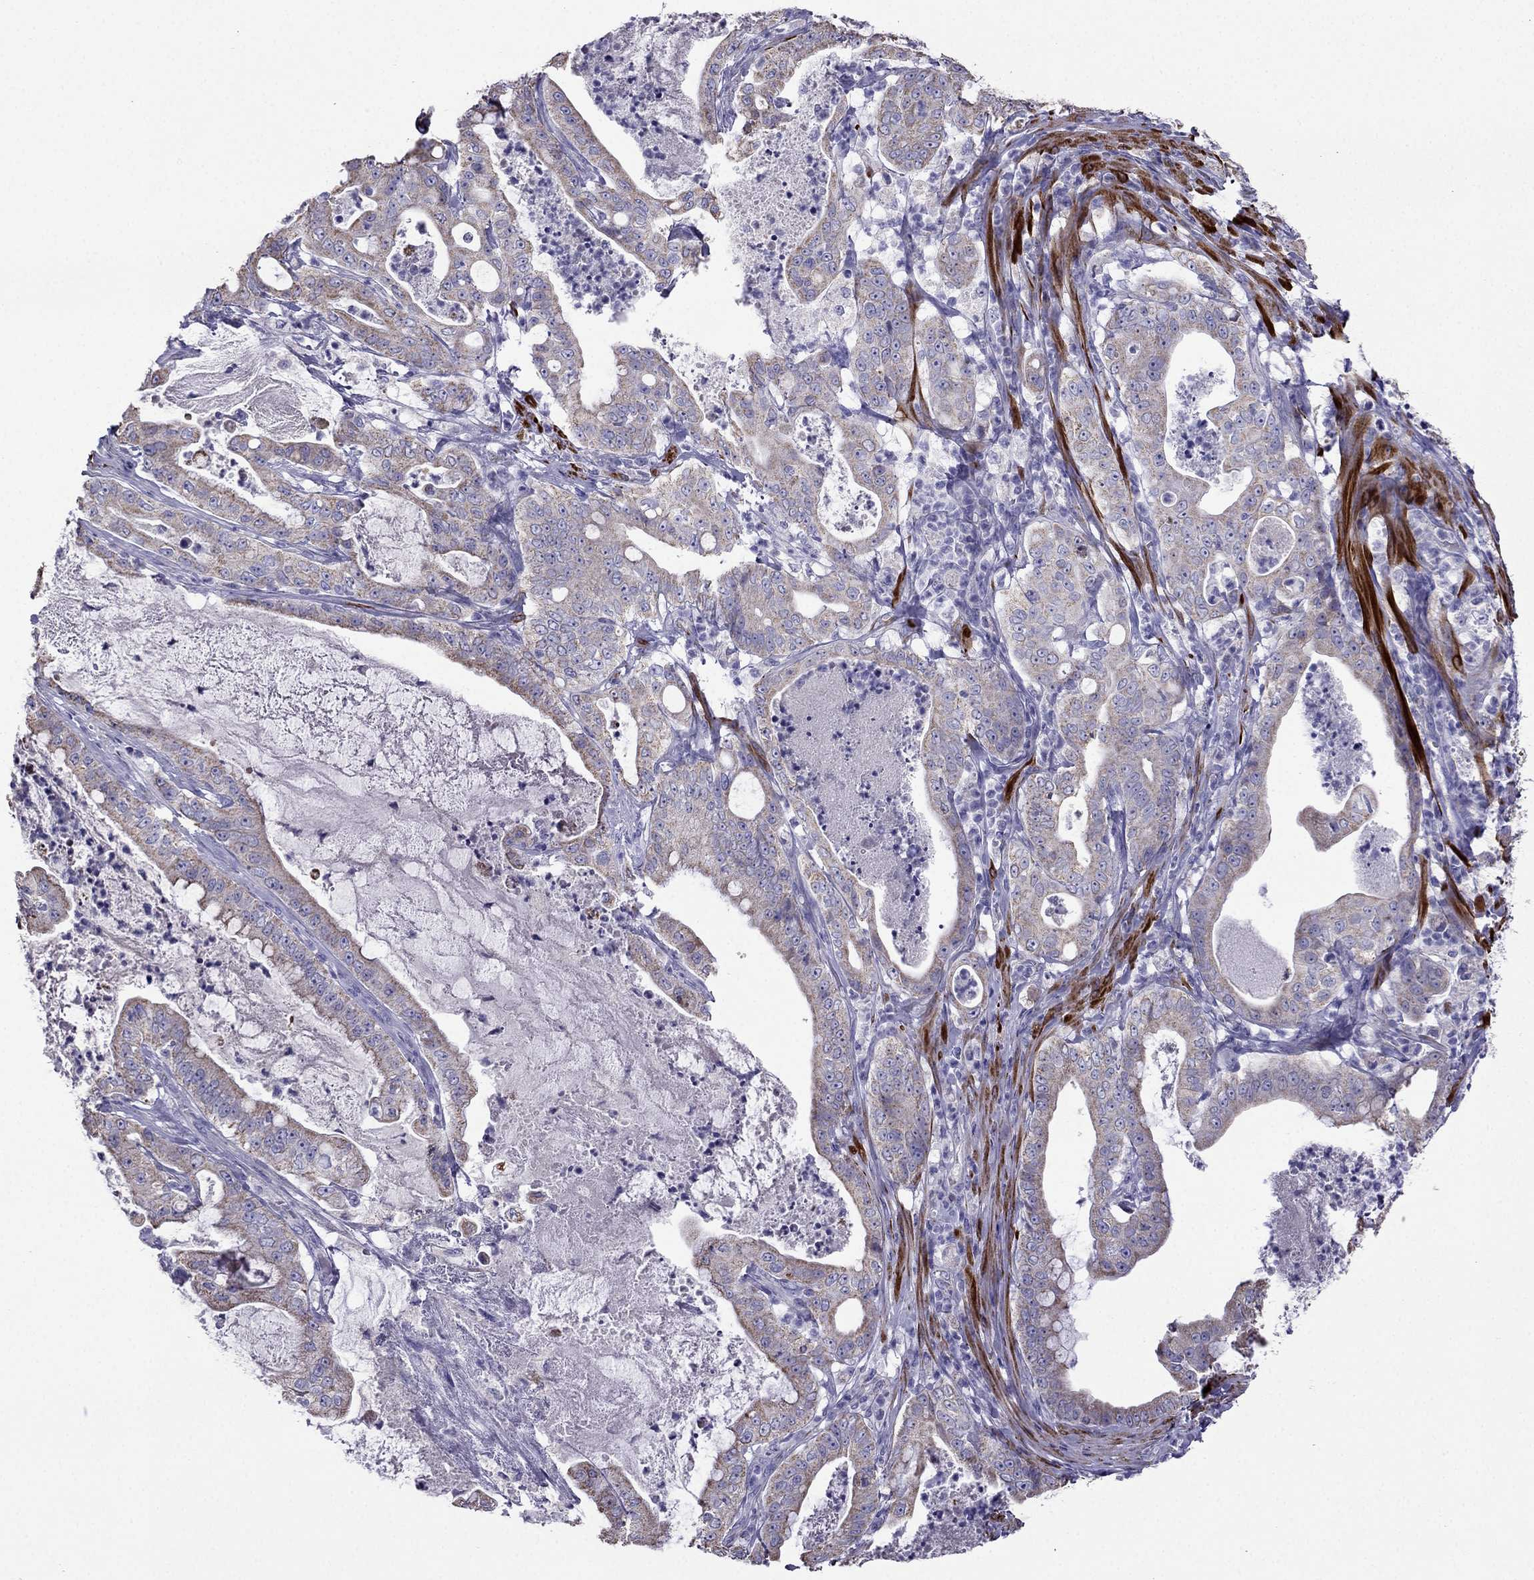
{"staining": {"intensity": "weak", "quantity": ">75%", "location": "cytoplasmic/membranous"}, "tissue": "pancreatic cancer", "cell_type": "Tumor cells", "image_type": "cancer", "snomed": [{"axis": "morphology", "description": "Adenocarcinoma, NOS"}, {"axis": "topography", "description": "Pancreas"}], "caption": "Immunohistochemistry micrograph of neoplastic tissue: human pancreatic cancer stained using immunohistochemistry reveals low levels of weak protein expression localized specifically in the cytoplasmic/membranous of tumor cells, appearing as a cytoplasmic/membranous brown color.", "gene": "DSC1", "patient": {"sex": "male", "age": 71}}